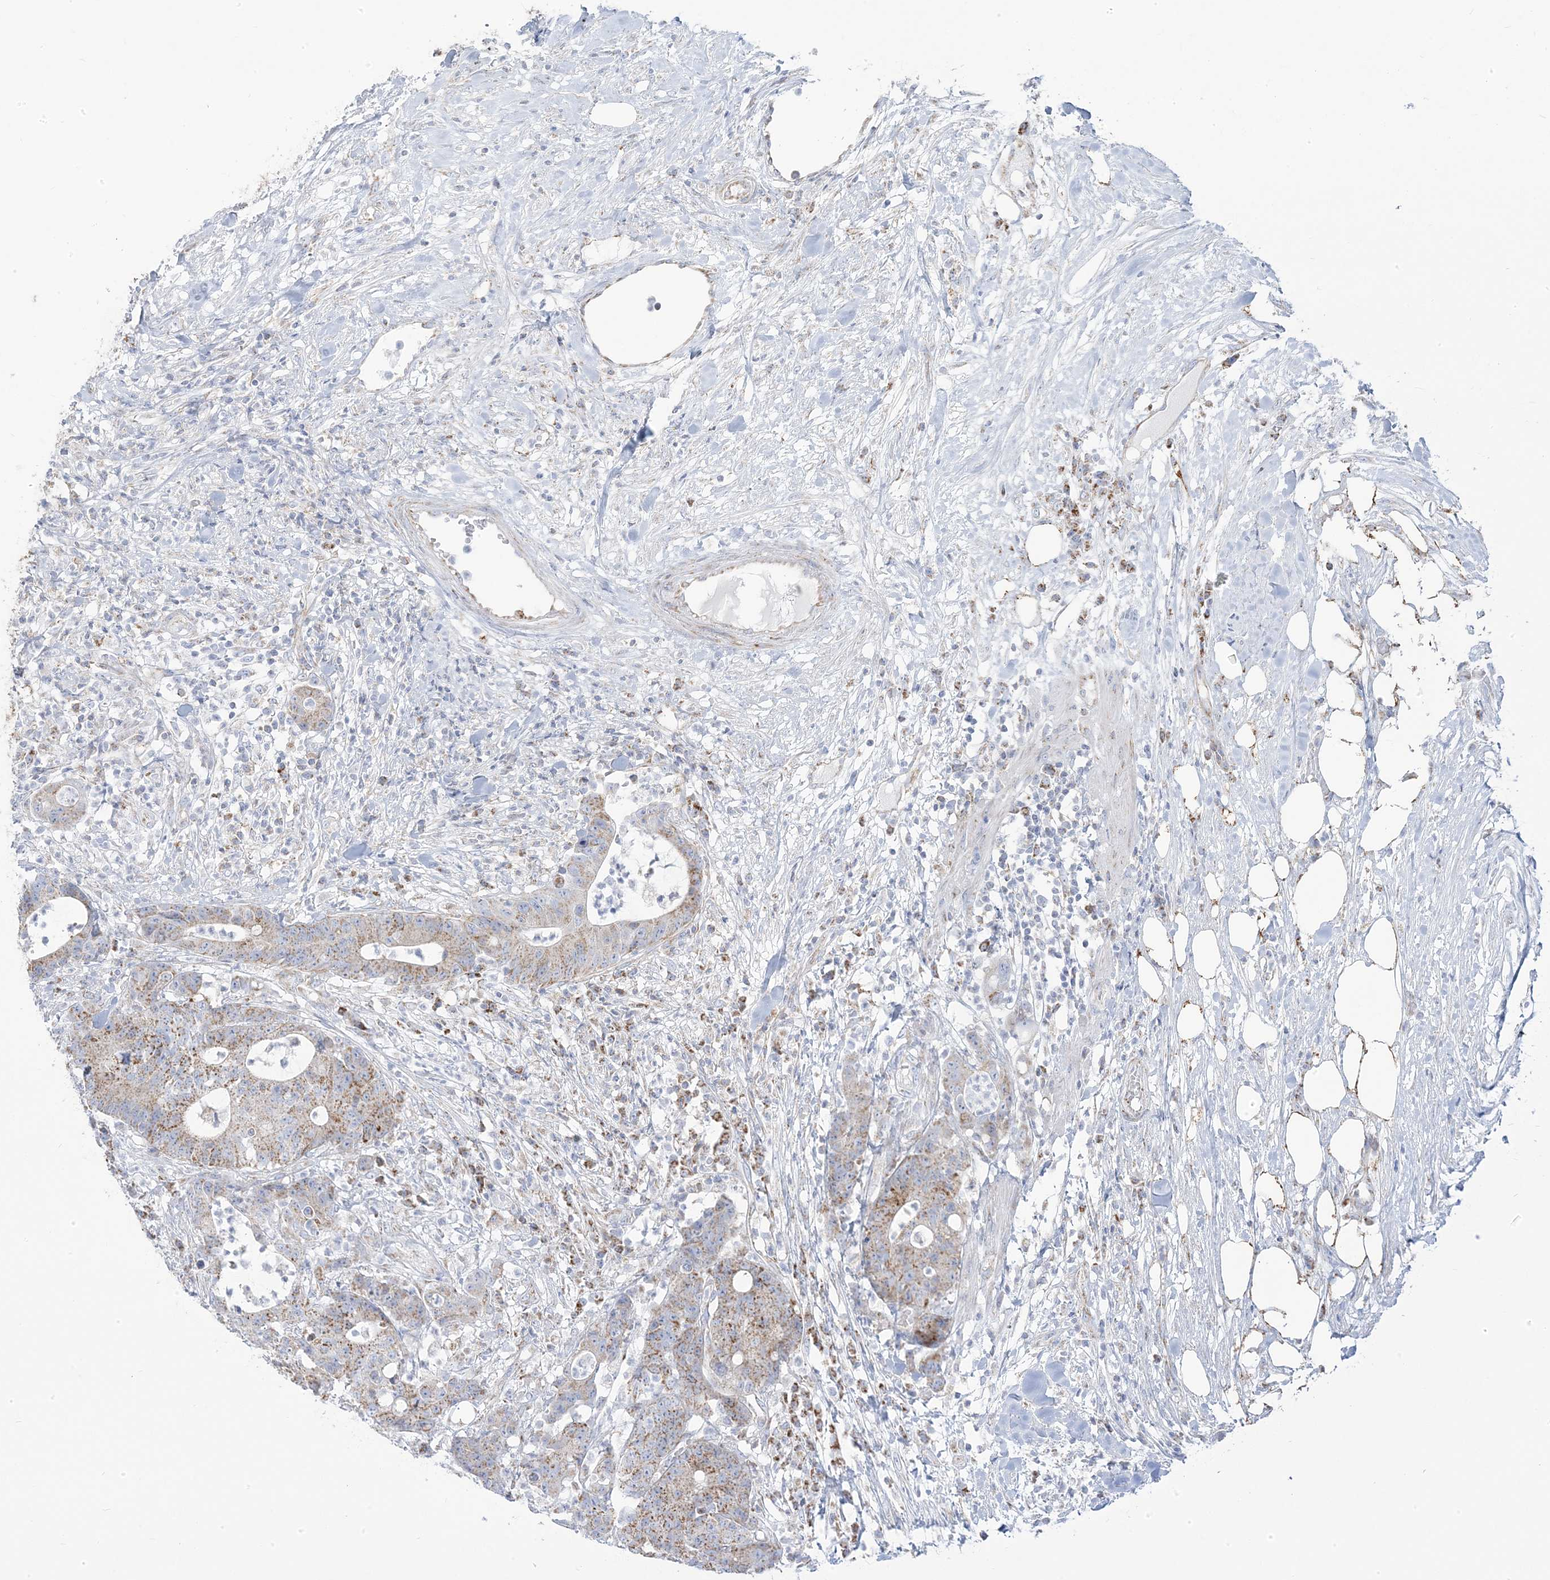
{"staining": {"intensity": "moderate", "quantity": "25%-75%", "location": "cytoplasmic/membranous"}, "tissue": "colorectal cancer", "cell_type": "Tumor cells", "image_type": "cancer", "snomed": [{"axis": "morphology", "description": "Adenocarcinoma, NOS"}, {"axis": "topography", "description": "Colon"}], "caption": "This is an image of IHC staining of colorectal cancer (adenocarcinoma), which shows moderate positivity in the cytoplasmic/membranous of tumor cells.", "gene": "PCCB", "patient": {"sex": "female", "age": 84}}